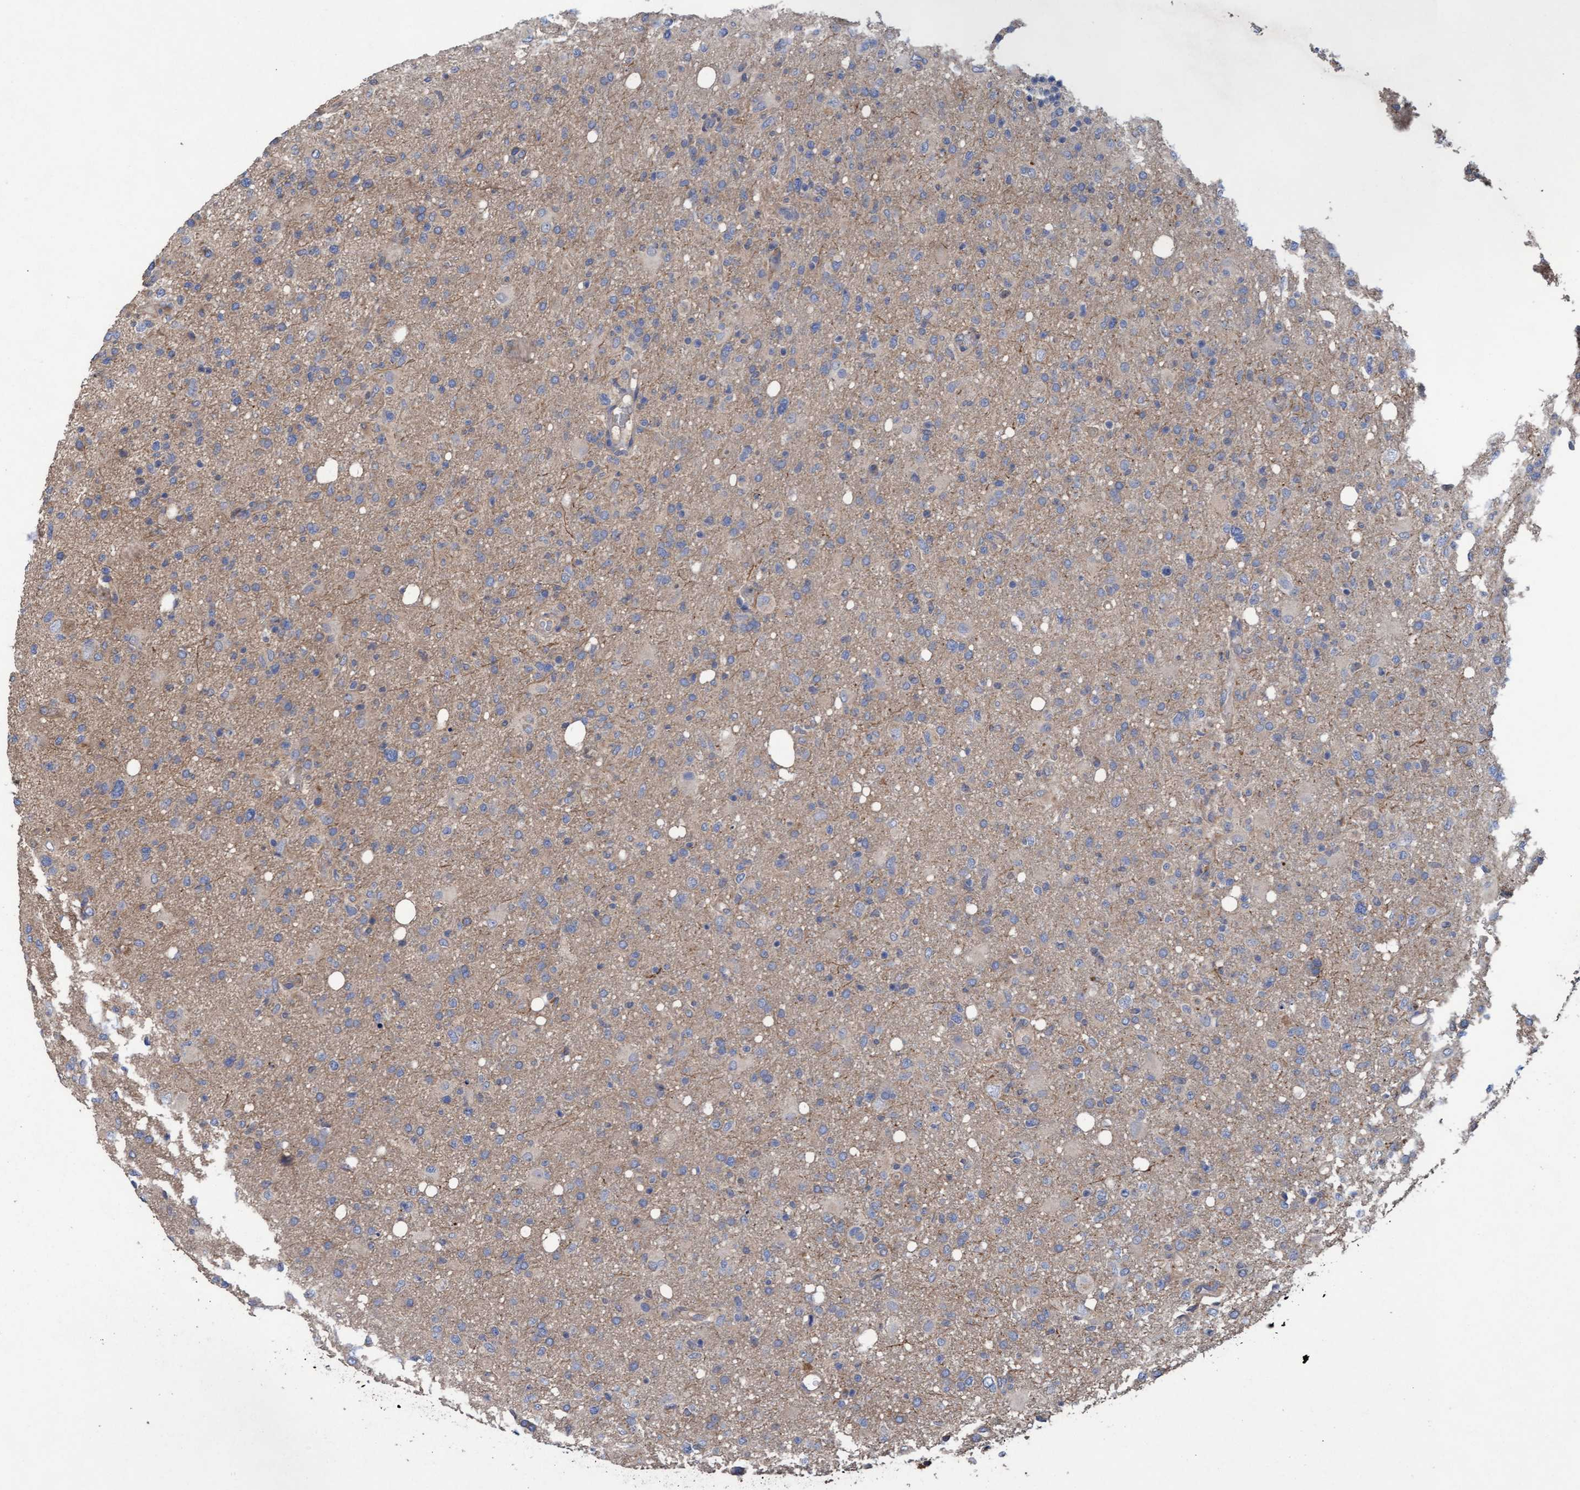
{"staining": {"intensity": "weak", "quantity": "25%-75%", "location": "cytoplasmic/membranous"}, "tissue": "glioma", "cell_type": "Tumor cells", "image_type": "cancer", "snomed": [{"axis": "morphology", "description": "Glioma, malignant, High grade"}, {"axis": "topography", "description": "Brain"}], "caption": "The micrograph displays a brown stain indicating the presence of a protein in the cytoplasmic/membranous of tumor cells in malignant glioma (high-grade). Using DAB (brown) and hematoxylin (blue) stains, captured at high magnification using brightfield microscopy.", "gene": "MRPL38", "patient": {"sex": "female", "age": 57}}